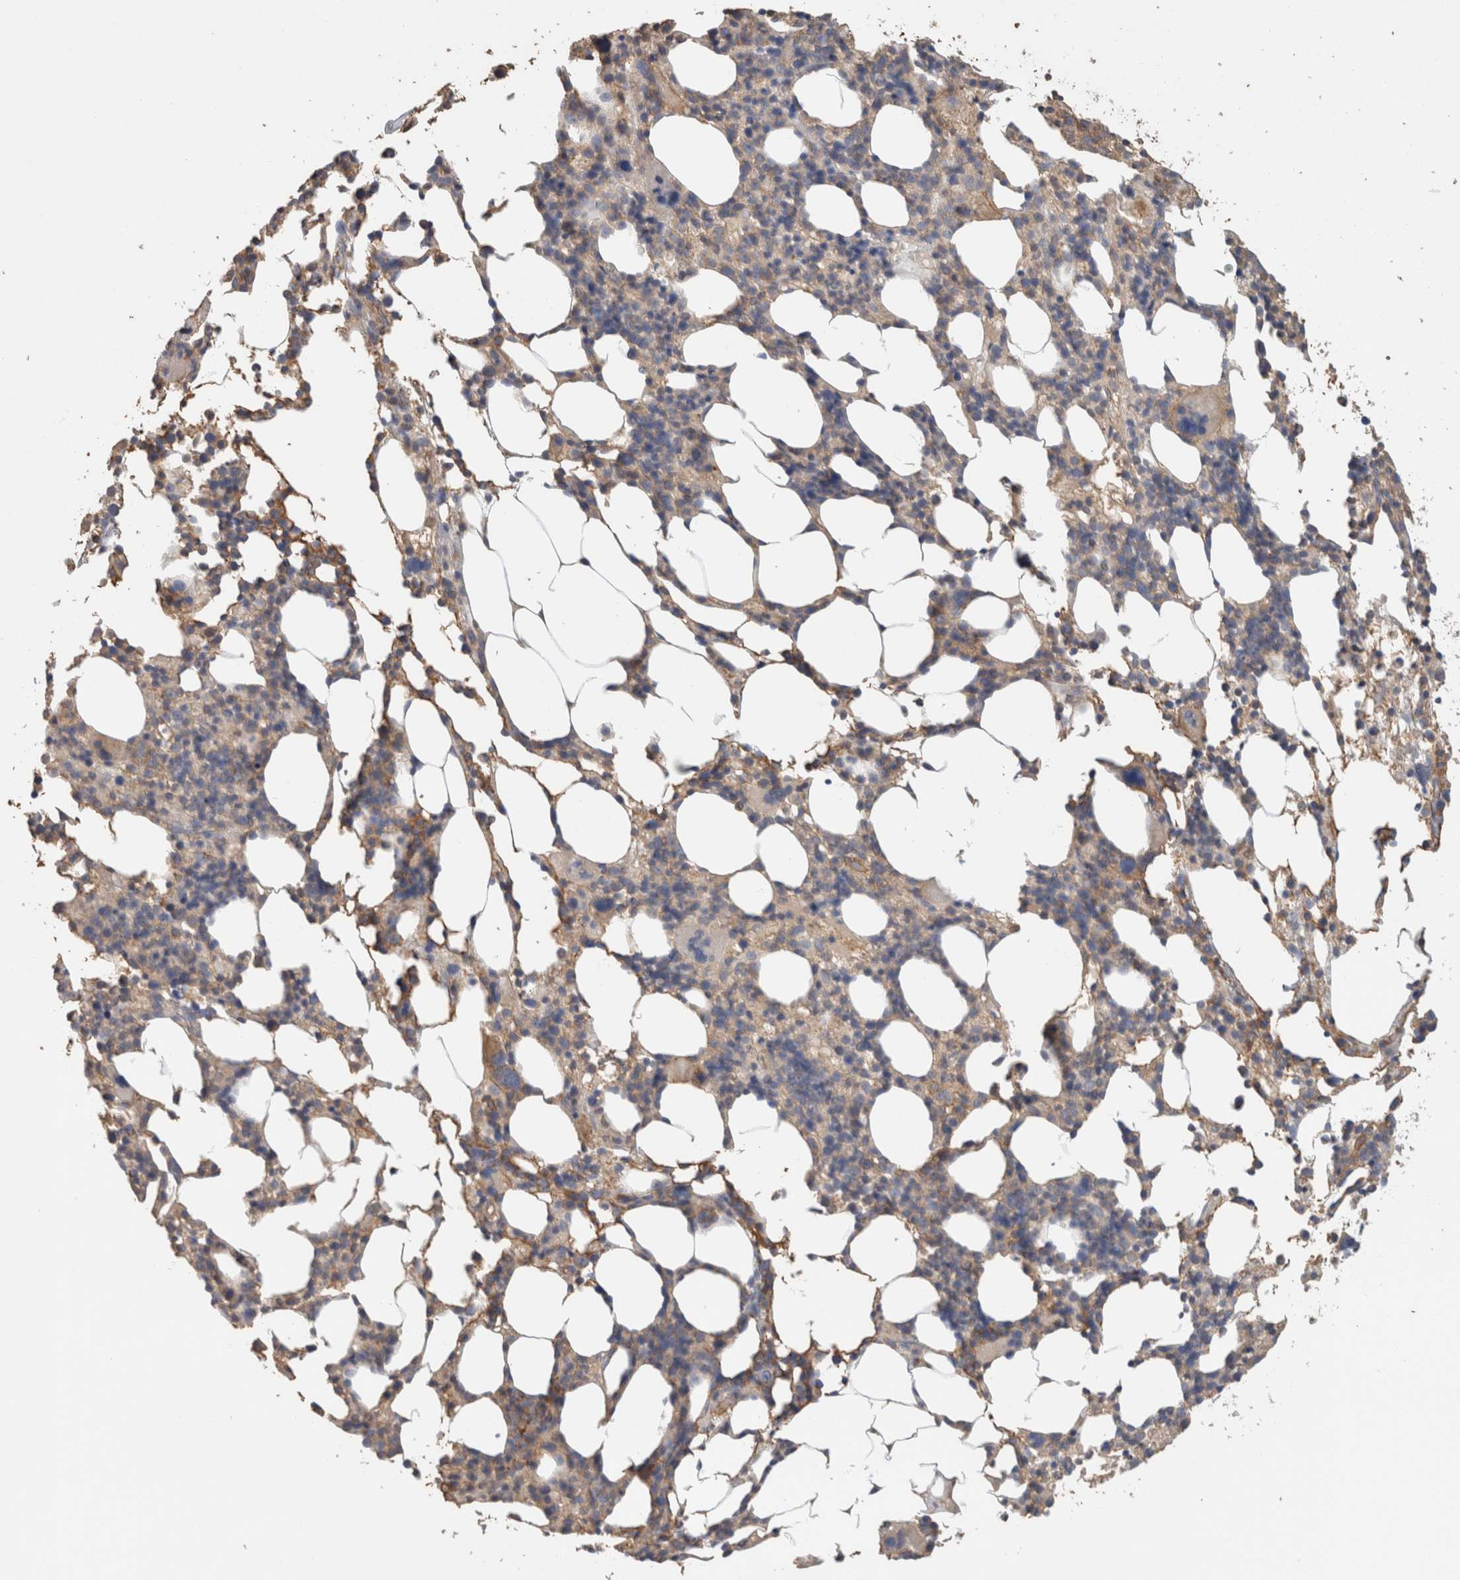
{"staining": {"intensity": "moderate", "quantity": "<25%", "location": "cytoplasmic/membranous"}, "tissue": "bone marrow", "cell_type": "Hematopoietic cells", "image_type": "normal", "snomed": [{"axis": "morphology", "description": "Normal tissue, NOS"}, {"axis": "morphology", "description": "Inflammation, NOS"}, {"axis": "topography", "description": "Bone marrow"}], "caption": "Immunohistochemical staining of unremarkable bone marrow displays low levels of moderate cytoplasmic/membranous positivity in about <25% of hematopoietic cells. (Brightfield microscopy of DAB IHC at high magnification).", "gene": "CFAP418", "patient": {"sex": "male", "age": 55}}